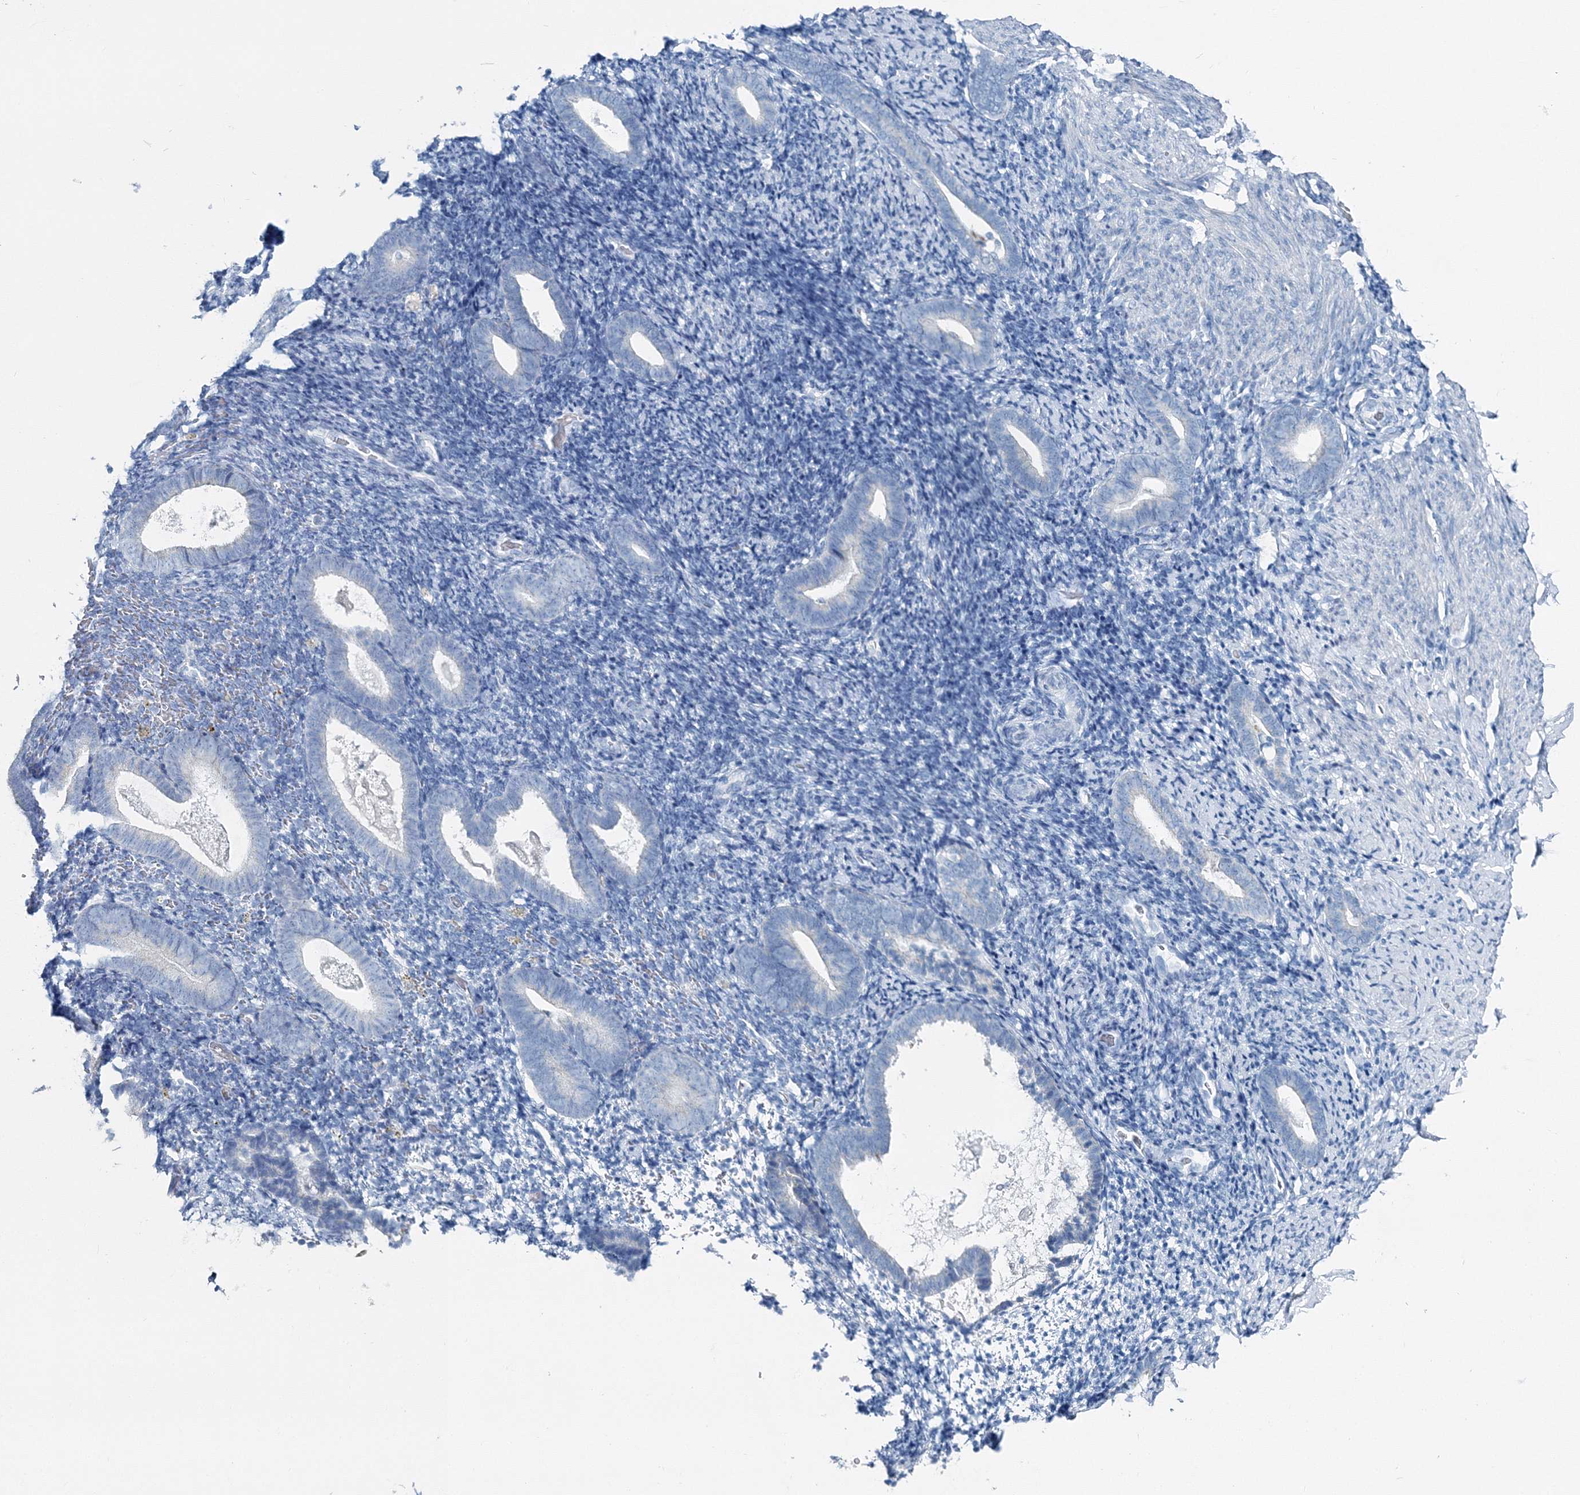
{"staining": {"intensity": "negative", "quantity": "none", "location": "none"}, "tissue": "endometrium", "cell_type": "Cells in endometrial stroma", "image_type": "normal", "snomed": [{"axis": "morphology", "description": "Normal tissue, NOS"}, {"axis": "topography", "description": "Endometrium"}], "caption": "Immunohistochemistry of benign human endometrium reveals no positivity in cells in endometrial stroma.", "gene": "GABARAPL2", "patient": {"sex": "female", "age": 51}}